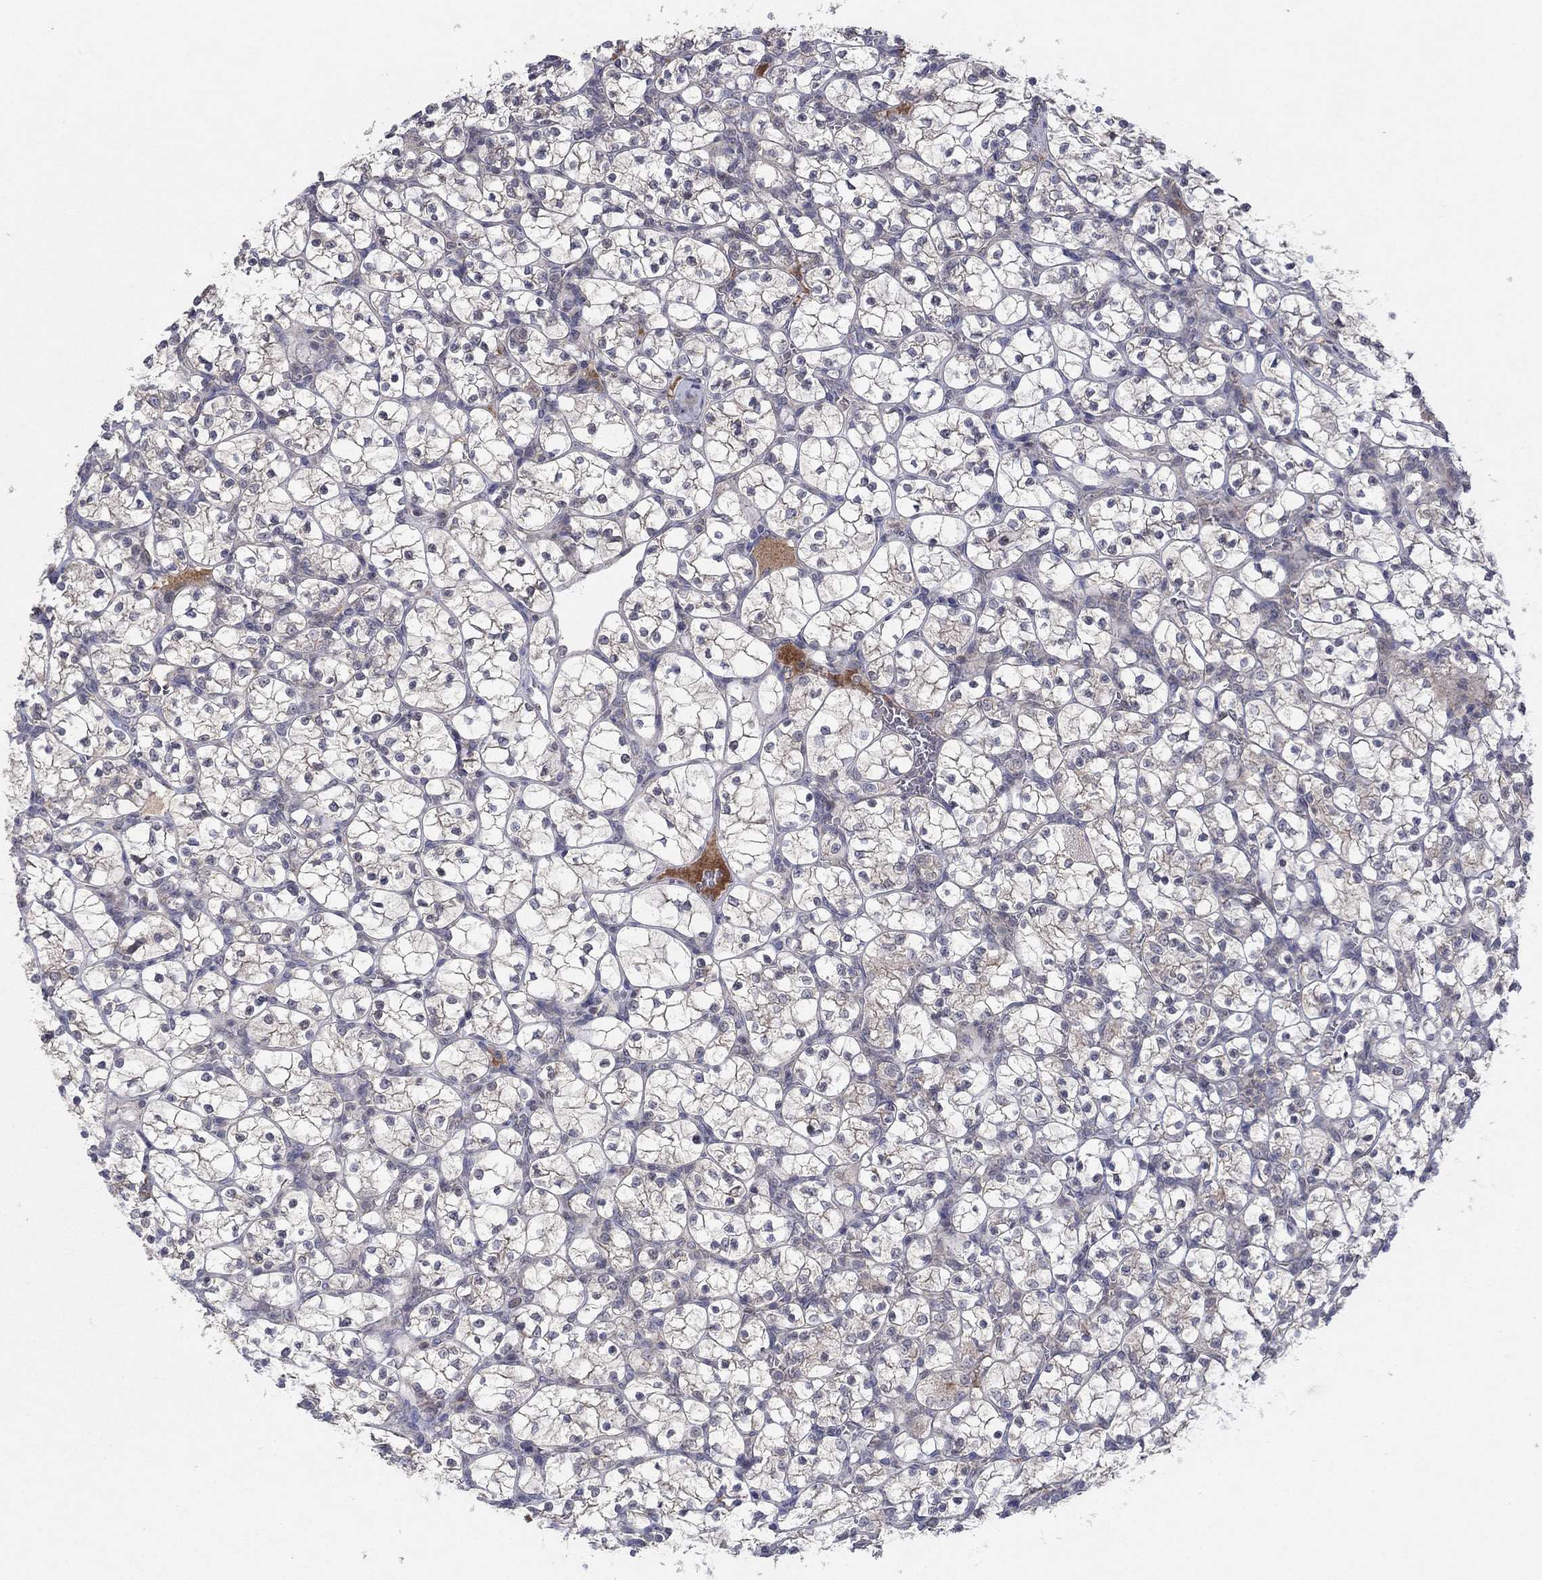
{"staining": {"intensity": "negative", "quantity": "none", "location": "none"}, "tissue": "renal cancer", "cell_type": "Tumor cells", "image_type": "cancer", "snomed": [{"axis": "morphology", "description": "Adenocarcinoma, NOS"}, {"axis": "topography", "description": "Kidney"}], "caption": "DAB (3,3'-diaminobenzidine) immunohistochemical staining of renal cancer exhibits no significant expression in tumor cells.", "gene": "IL4", "patient": {"sex": "female", "age": 89}}